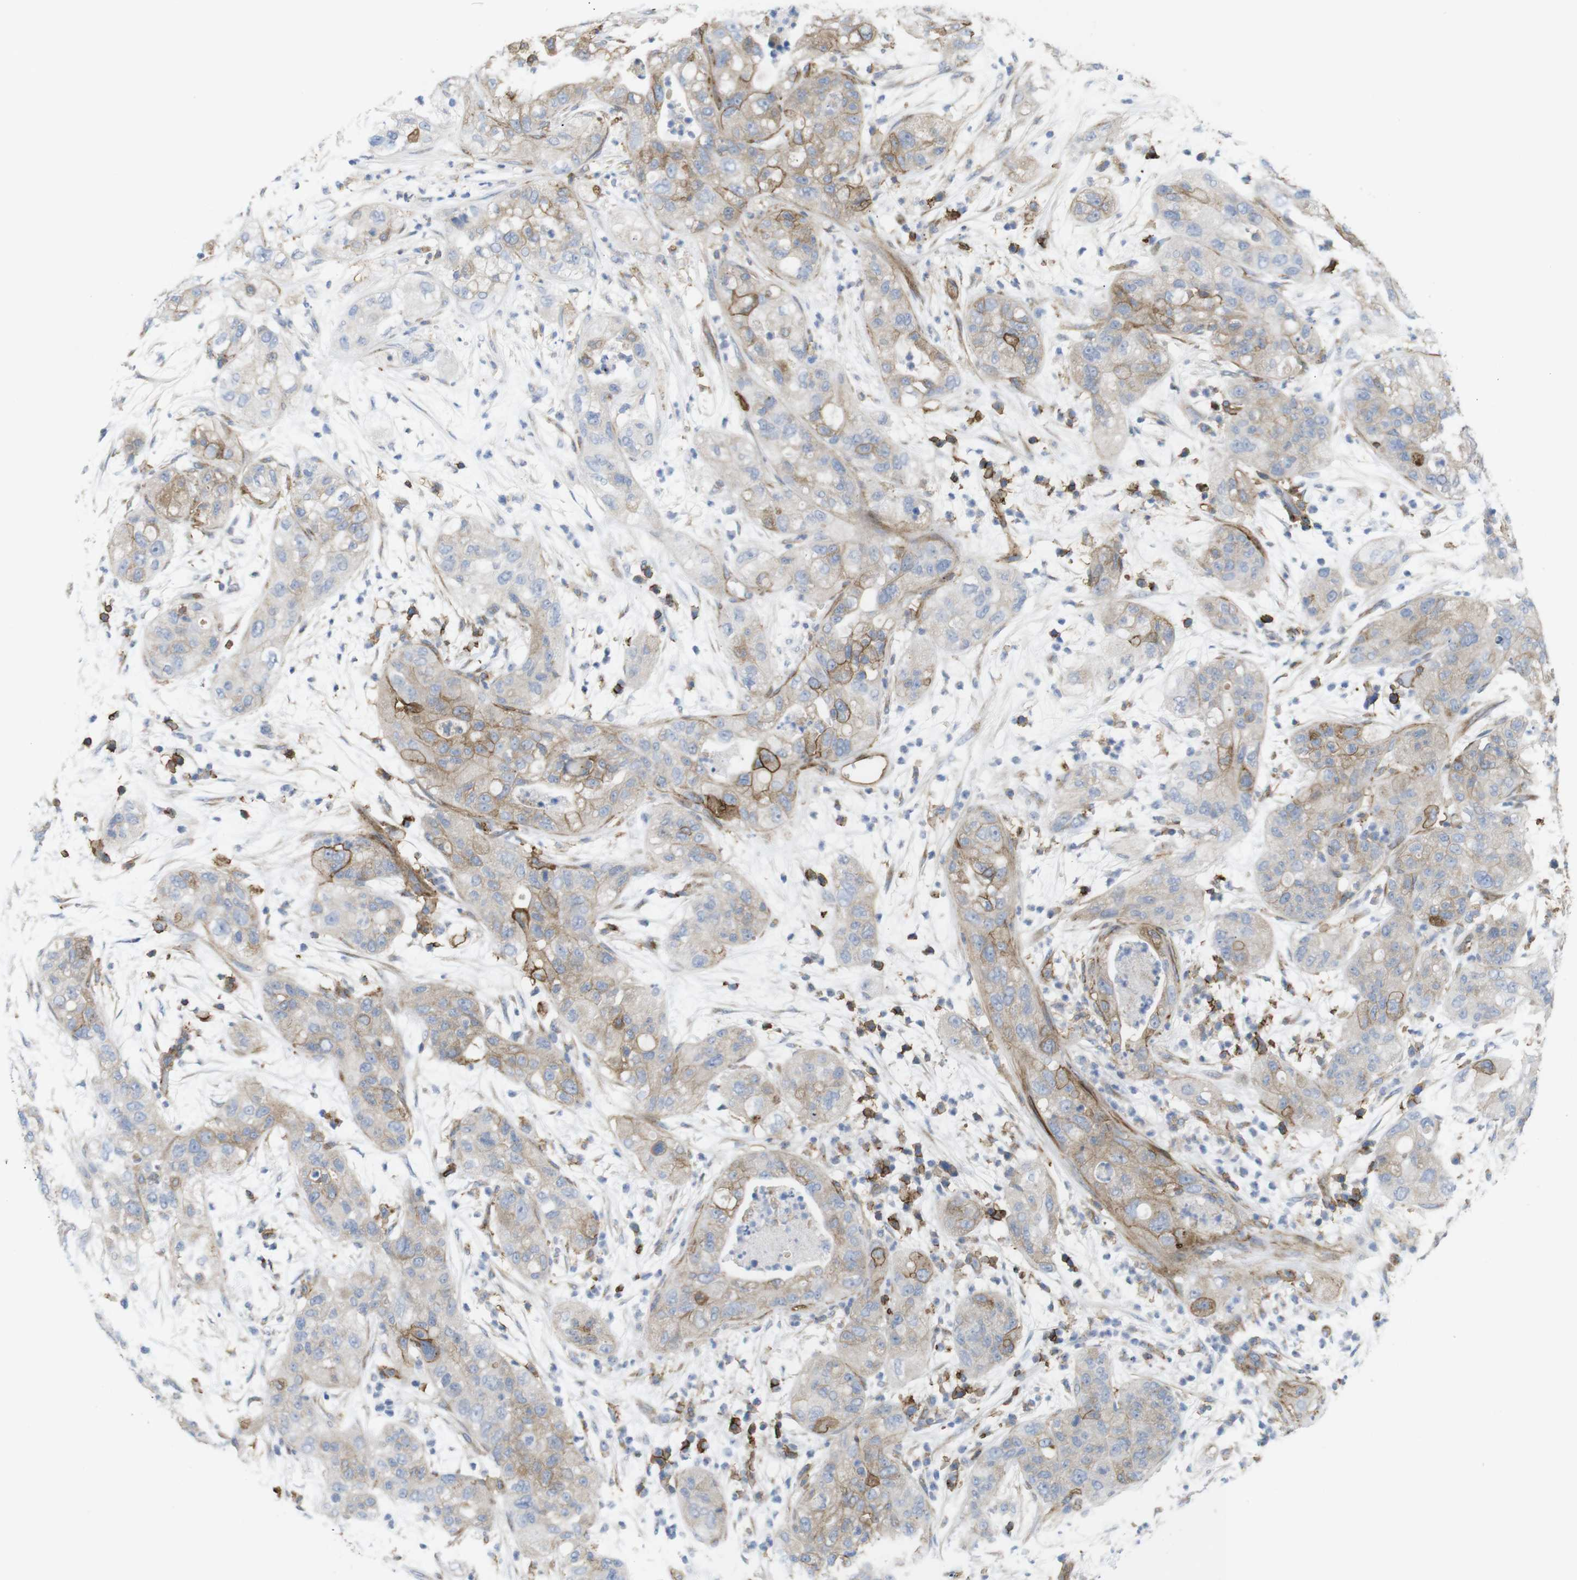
{"staining": {"intensity": "weak", "quantity": "25%-75%", "location": "cytoplasmic/membranous"}, "tissue": "pancreatic cancer", "cell_type": "Tumor cells", "image_type": "cancer", "snomed": [{"axis": "morphology", "description": "Adenocarcinoma, NOS"}, {"axis": "topography", "description": "Pancreas"}], "caption": "Adenocarcinoma (pancreatic) stained for a protein (brown) displays weak cytoplasmic/membranous positive staining in about 25%-75% of tumor cells.", "gene": "CCR6", "patient": {"sex": "female", "age": 78}}